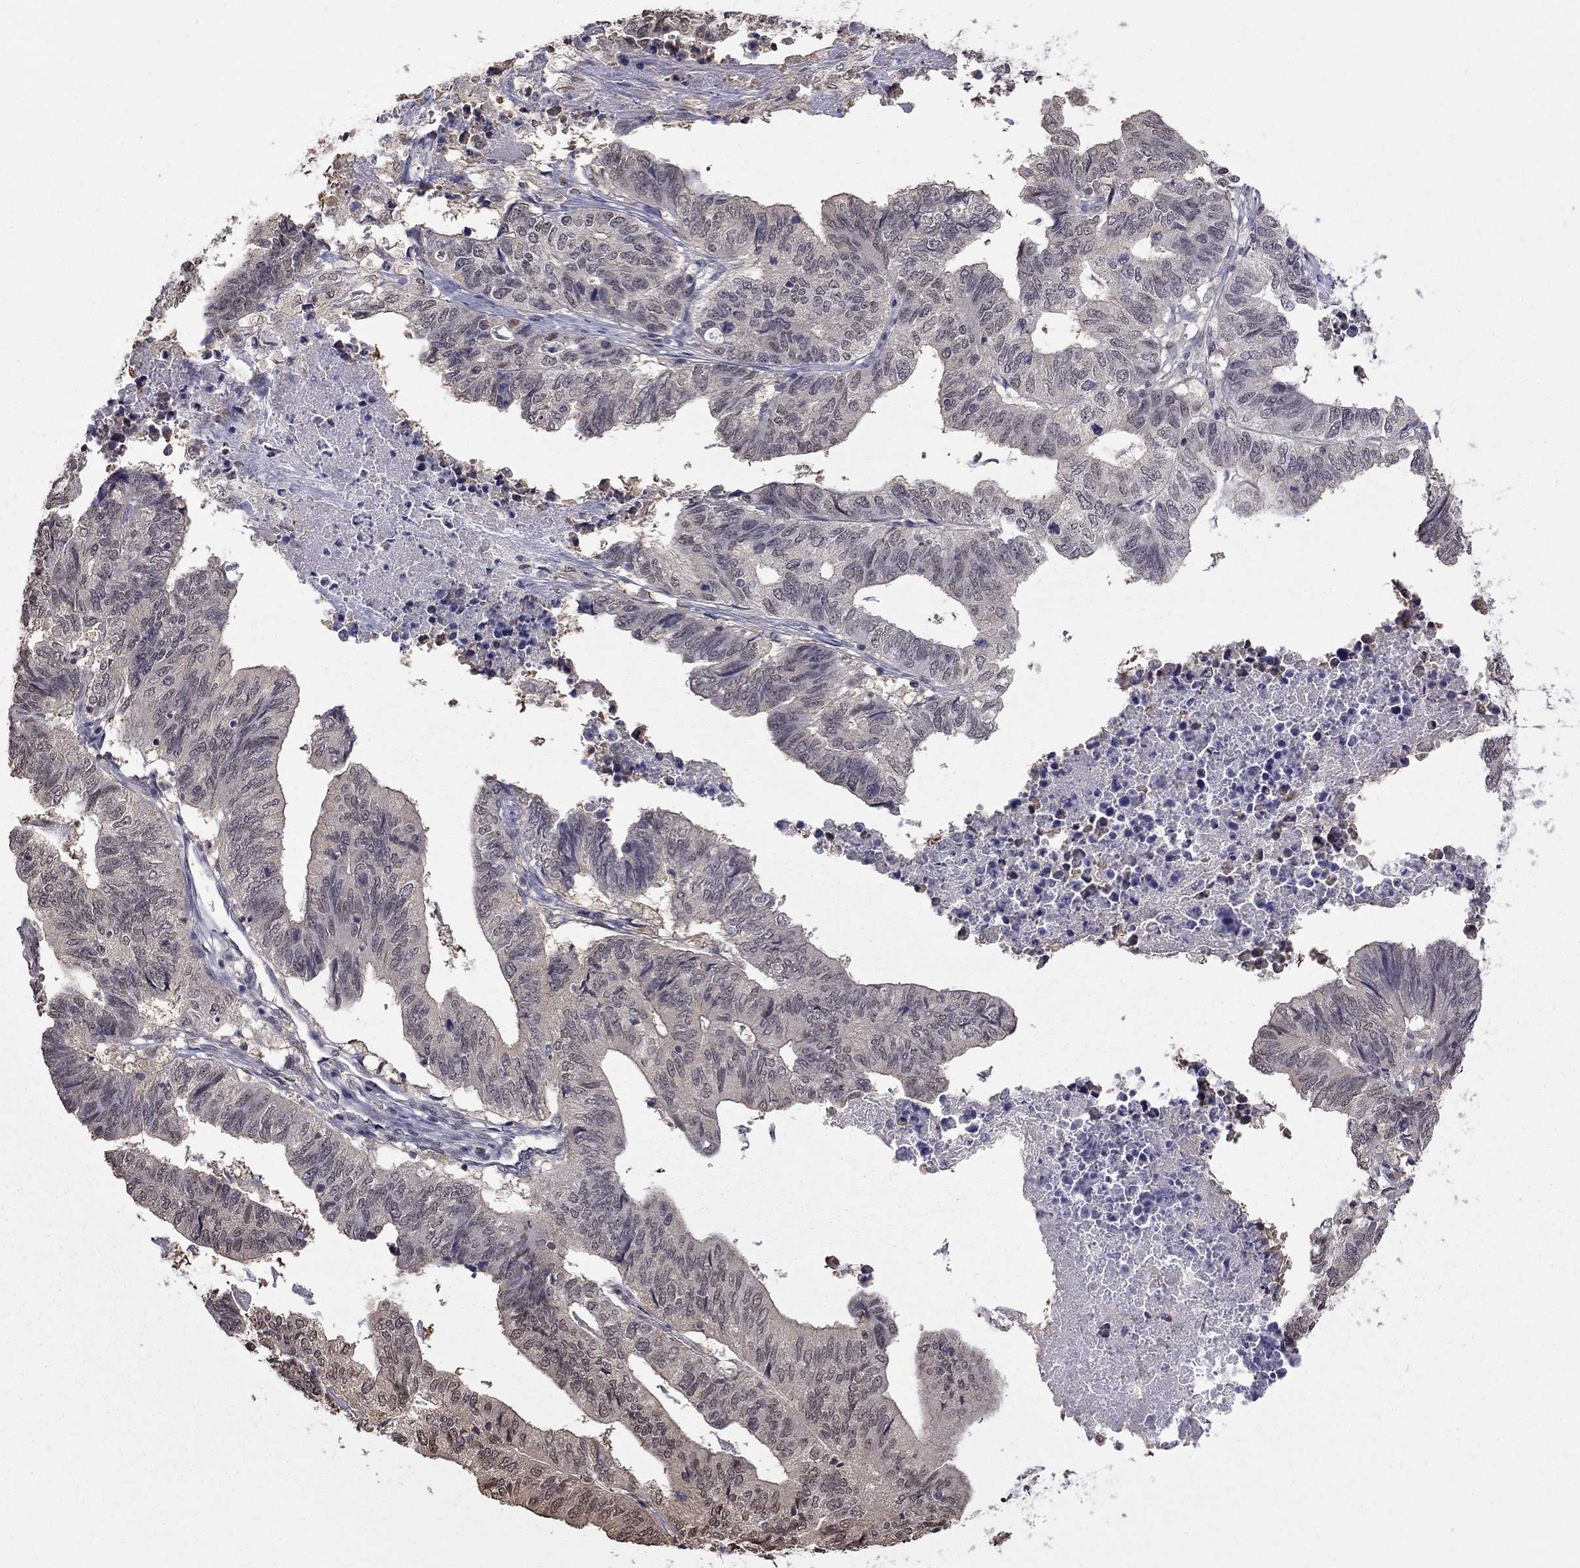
{"staining": {"intensity": "weak", "quantity": "<25%", "location": "cytoplasmic/membranous"}, "tissue": "stomach cancer", "cell_type": "Tumor cells", "image_type": "cancer", "snomed": [{"axis": "morphology", "description": "Adenocarcinoma, NOS"}, {"axis": "topography", "description": "Stomach, upper"}], "caption": "An image of stomach adenocarcinoma stained for a protein displays no brown staining in tumor cells.", "gene": "RFWD3", "patient": {"sex": "female", "age": 67}}